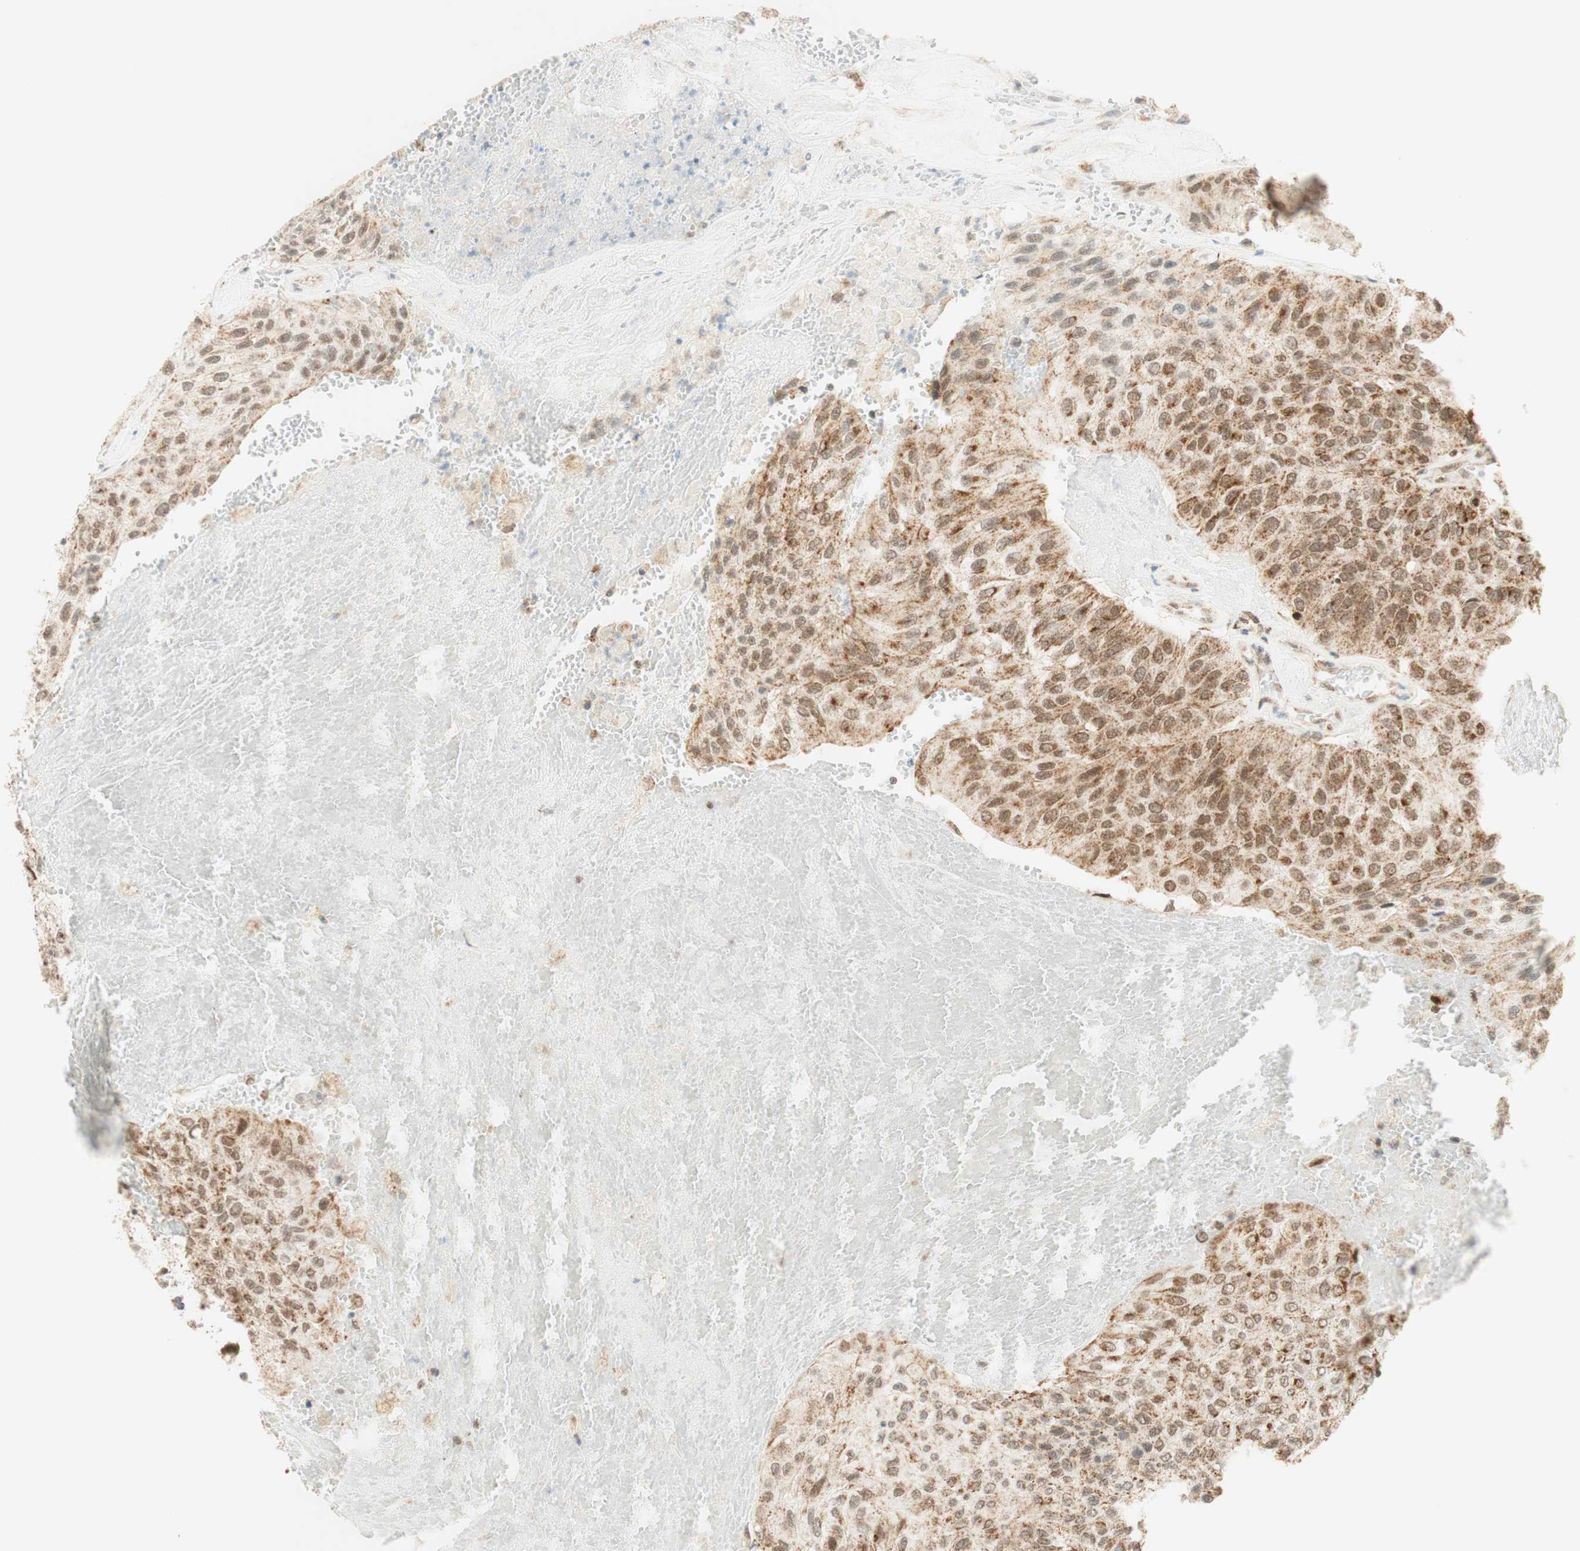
{"staining": {"intensity": "moderate", "quantity": ">75%", "location": "cytoplasmic/membranous,nuclear"}, "tissue": "urothelial cancer", "cell_type": "Tumor cells", "image_type": "cancer", "snomed": [{"axis": "morphology", "description": "Urothelial carcinoma, High grade"}, {"axis": "topography", "description": "Urinary bladder"}], "caption": "Protein expression analysis of urothelial cancer reveals moderate cytoplasmic/membranous and nuclear staining in approximately >75% of tumor cells.", "gene": "ZNF782", "patient": {"sex": "male", "age": 66}}